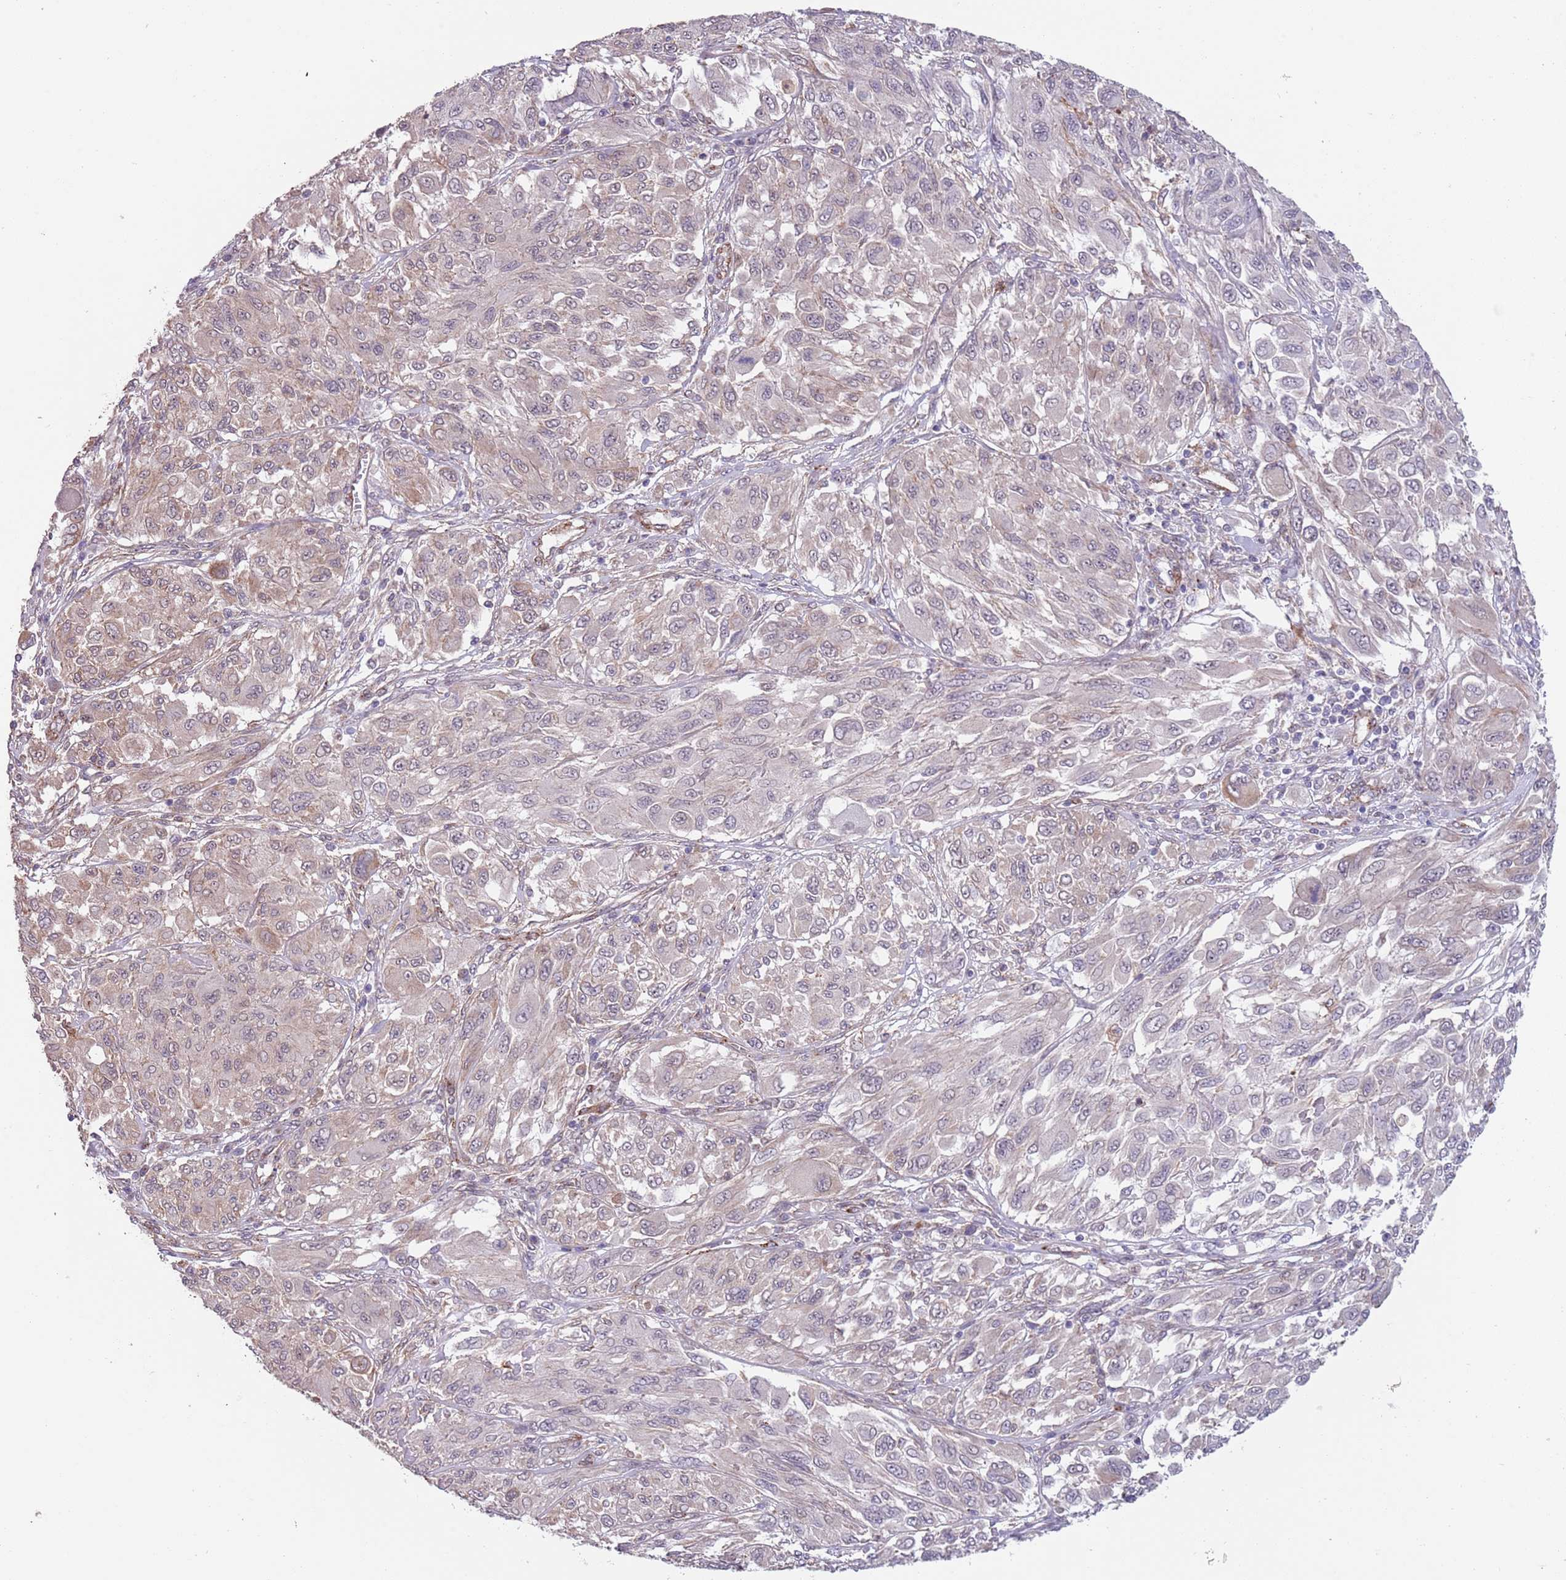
{"staining": {"intensity": "negative", "quantity": "none", "location": "none"}, "tissue": "melanoma", "cell_type": "Tumor cells", "image_type": "cancer", "snomed": [{"axis": "morphology", "description": "Malignant melanoma, NOS"}, {"axis": "topography", "description": "Skin"}], "caption": "DAB (3,3'-diaminobenzidine) immunohistochemical staining of human melanoma exhibits no significant staining in tumor cells.", "gene": "CREBZF", "patient": {"sex": "female", "age": 91}}